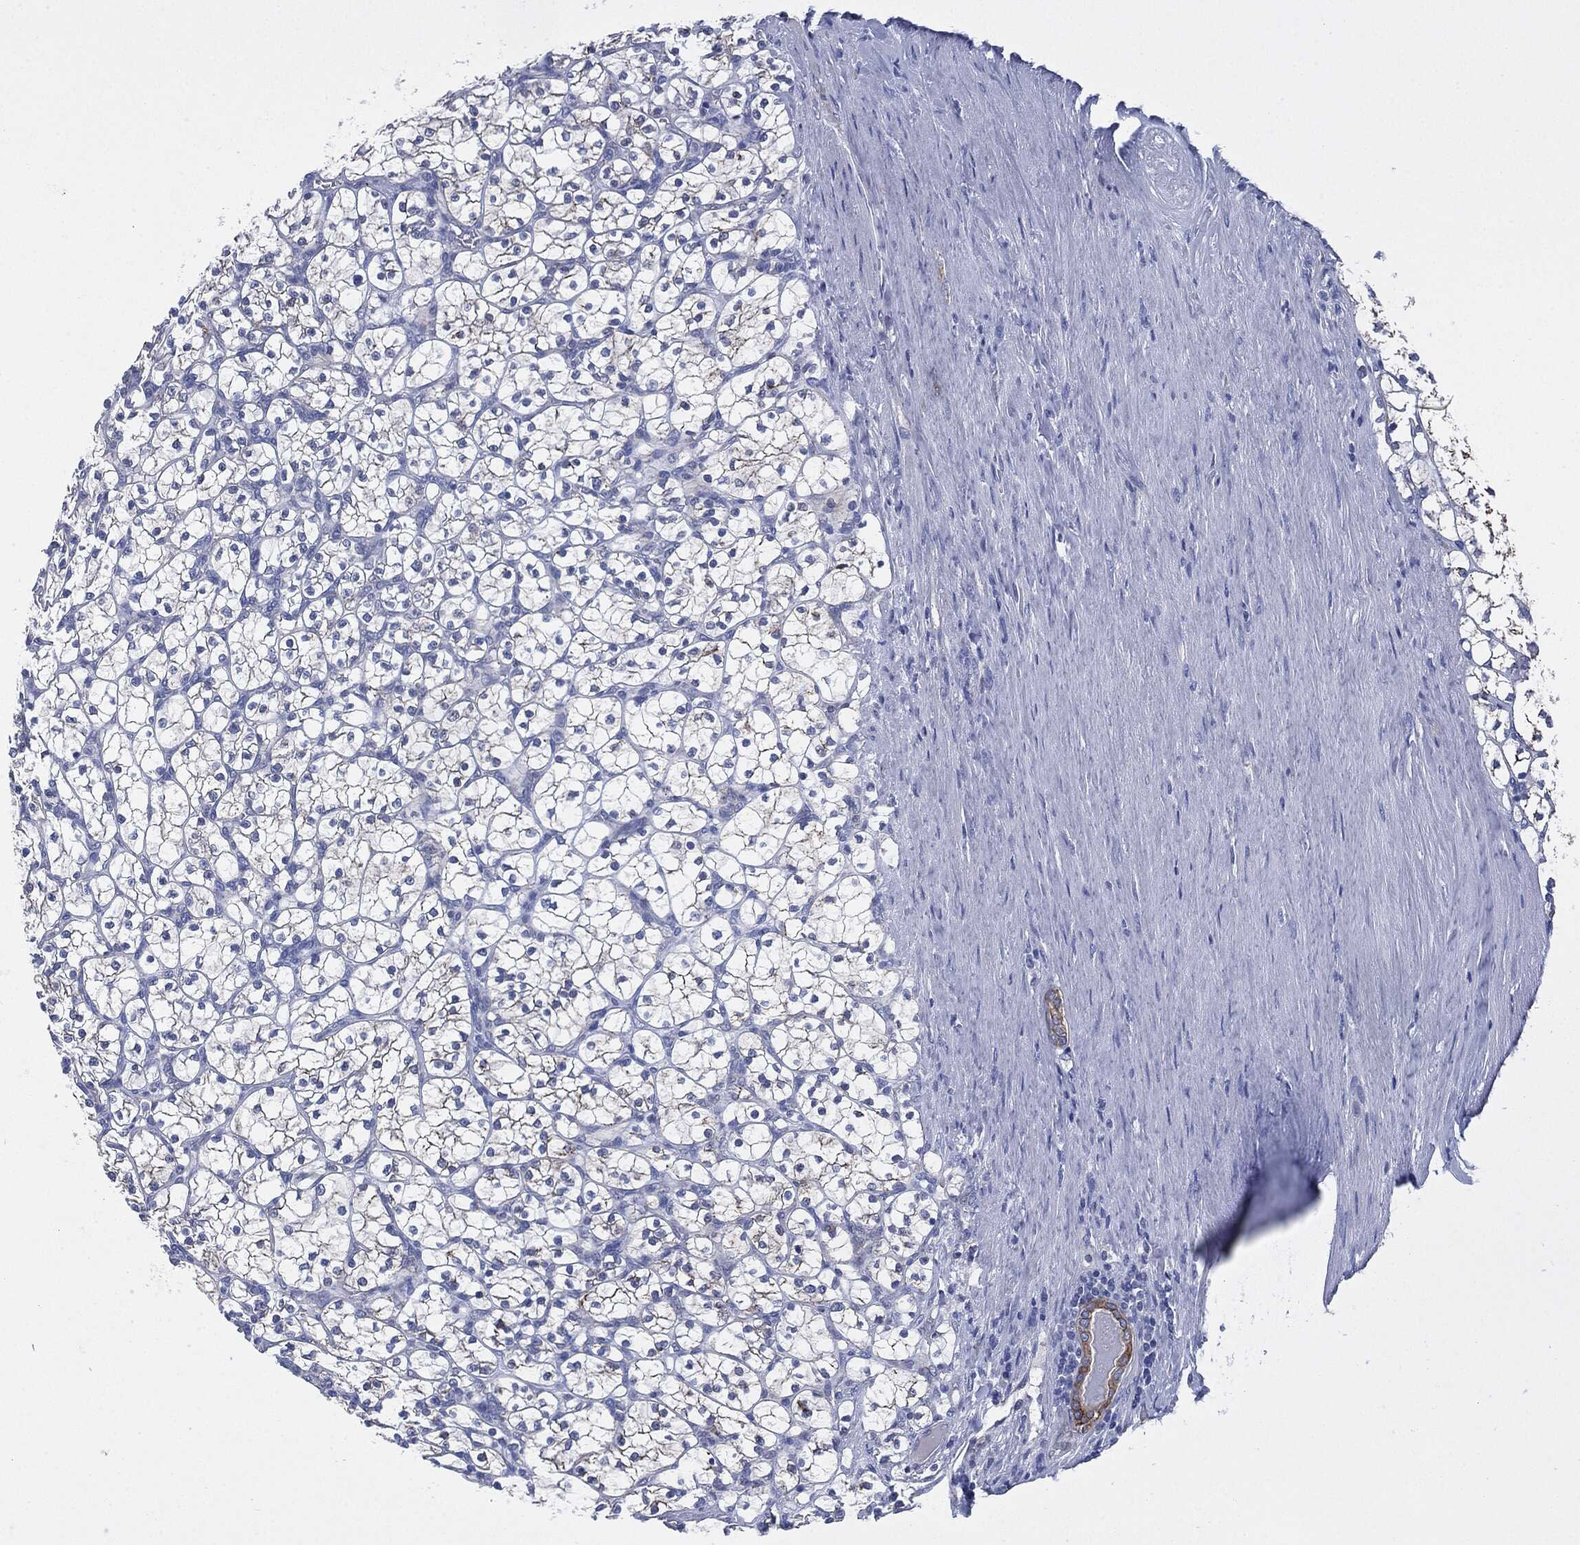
{"staining": {"intensity": "moderate", "quantity": "25%-75%", "location": "cytoplasmic/membranous"}, "tissue": "renal cancer", "cell_type": "Tumor cells", "image_type": "cancer", "snomed": [{"axis": "morphology", "description": "Adenocarcinoma, NOS"}, {"axis": "topography", "description": "Kidney"}], "caption": "An immunohistochemistry histopathology image of tumor tissue is shown. Protein staining in brown shows moderate cytoplasmic/membranous positivity in renal cancer within tumor cells.", "gene": "SHROOM2", "patient": {"sex": "female", "age": 89}}